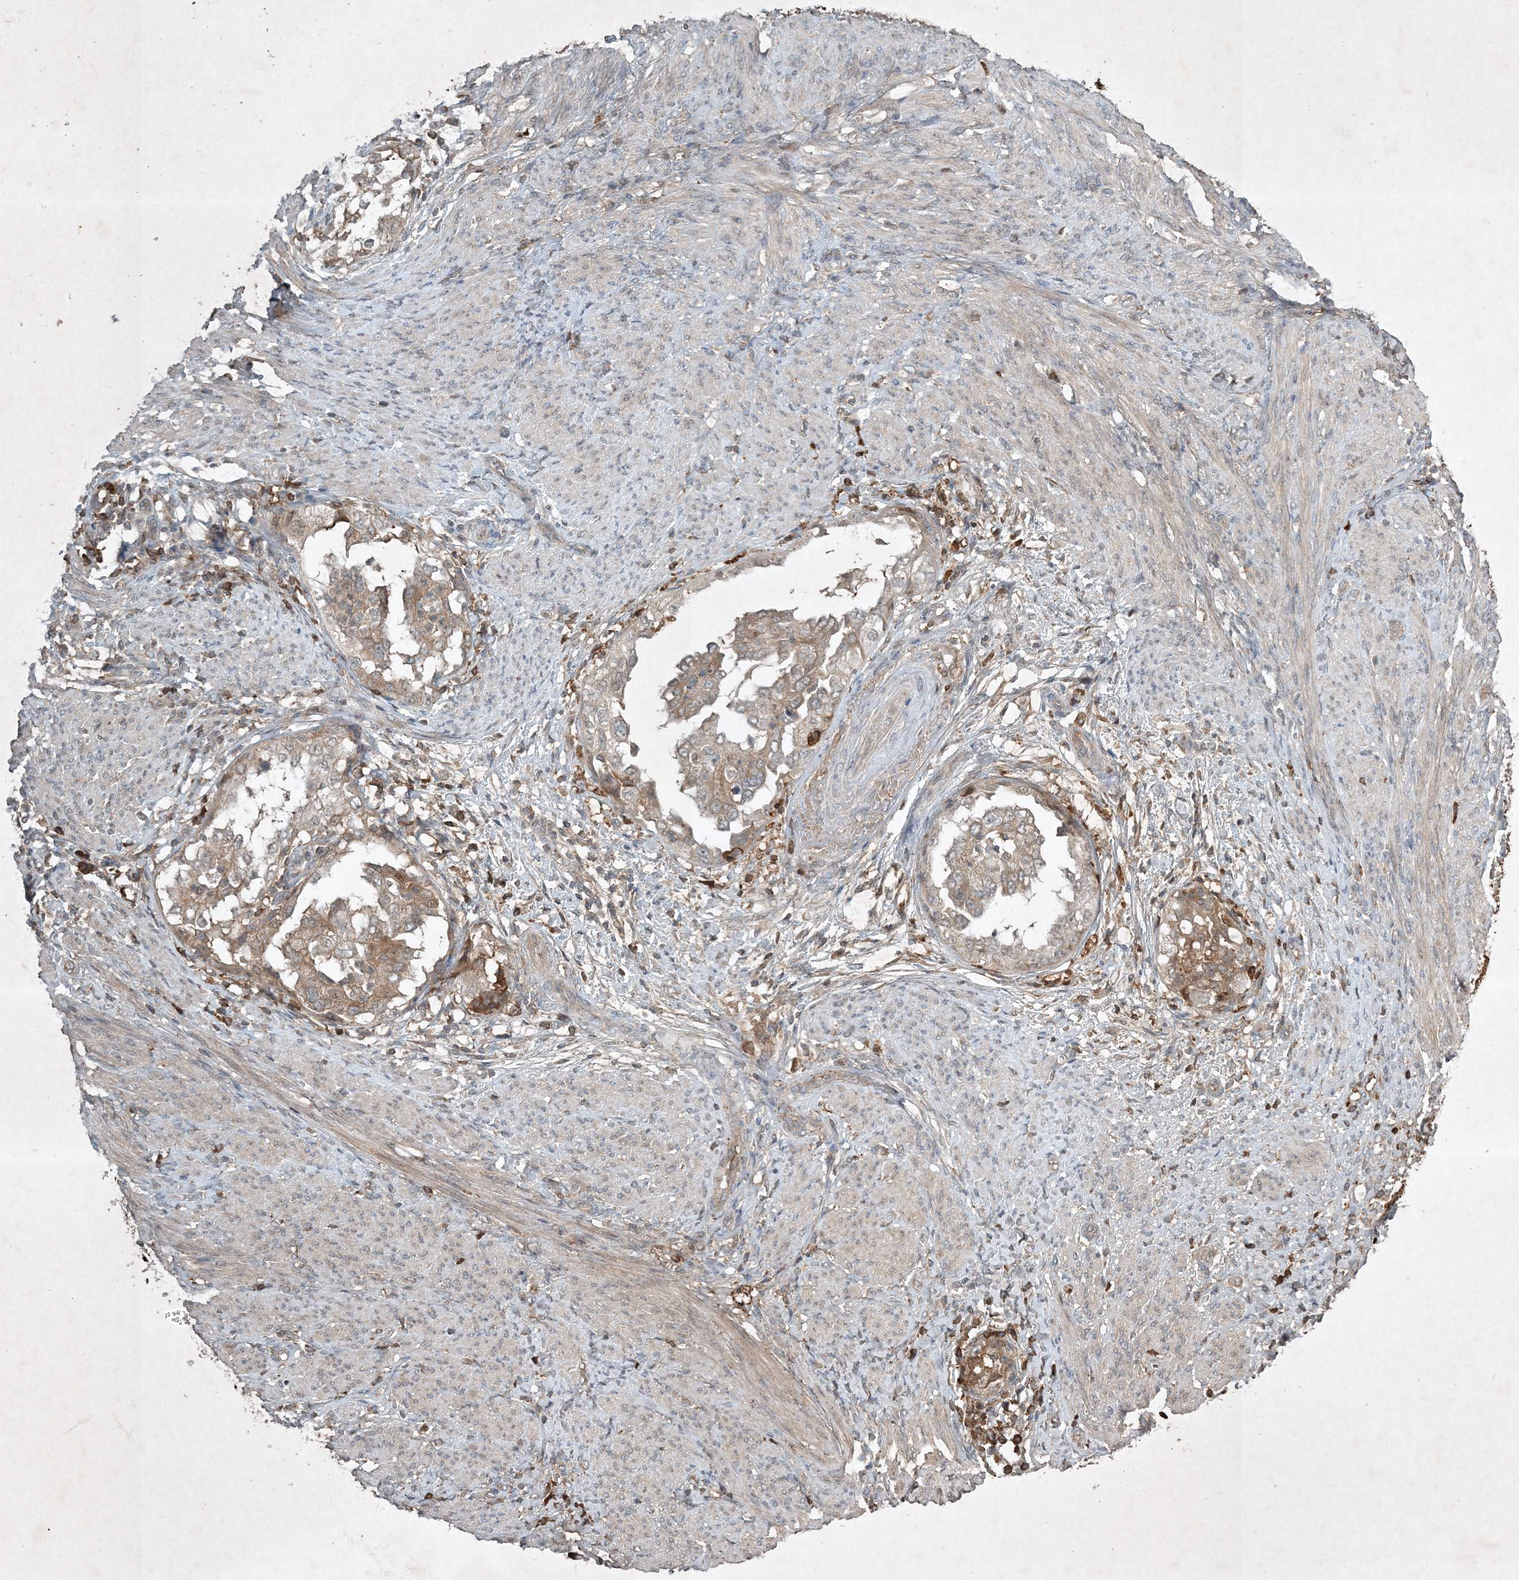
{"staining": {"intensity": "moderate", "quantity": ">75%", "location": "cytoplasmic/membranous"}, "tissue": "endometrial cancer", "cell_type": "Tumor cells", "image_type": "cancer", "snomed": [{"axis": "morphology", "description": "Adenocarcinoma, NOS"}, {"axis": "topography", "description": "Endometrium"}], "caption": "A histopathology image of human adenocarcinoma (endometrial) stained for a protein exhibits moderate cytoplasmic/membranous brown staining in tumor cells.", "gene": "TNFAIP6", "patient": {"sex": "female", "age": 85}}